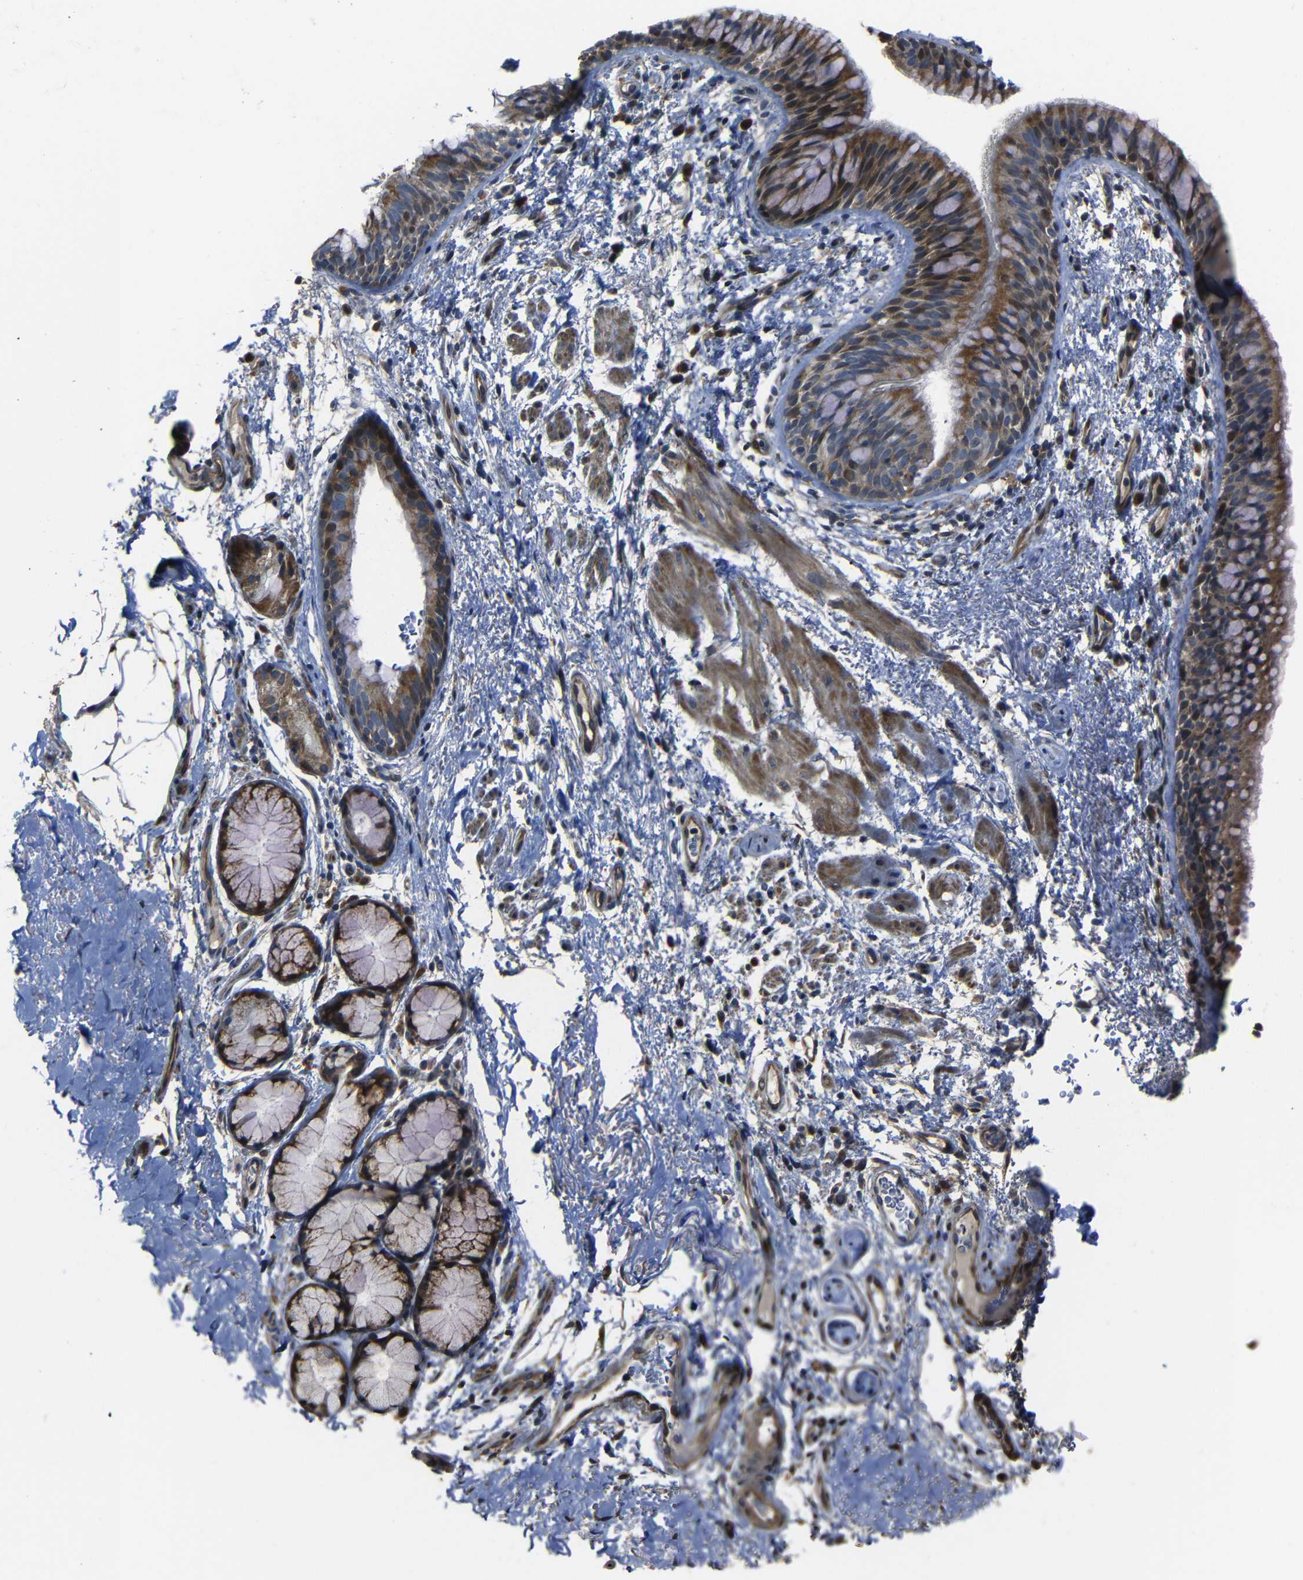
{"staining": {"intensity": "weak", "quantity": "25%-75%", "location": "cytoplasmic/membranous"}, "tissue": "adipose tissue", "cell_type": "Adipocytes", "image_type": "normal", "snomed": [{"axis": "morphology", "description": "Normal tissue, NOS"}, {"axis": "topography", "description": "Cartilage tissue"}, {"axis": "topography", "description": "Bronchus"}], "caption": "Weak cytoplasmic/membranous positivity for a protein is seen in approximately 25%-75% of adipocytes of benign adipose tissue using immunohistochemistry (IHC).", "gene": "SNN", "patient": {"sex": "female", "age": 73}}